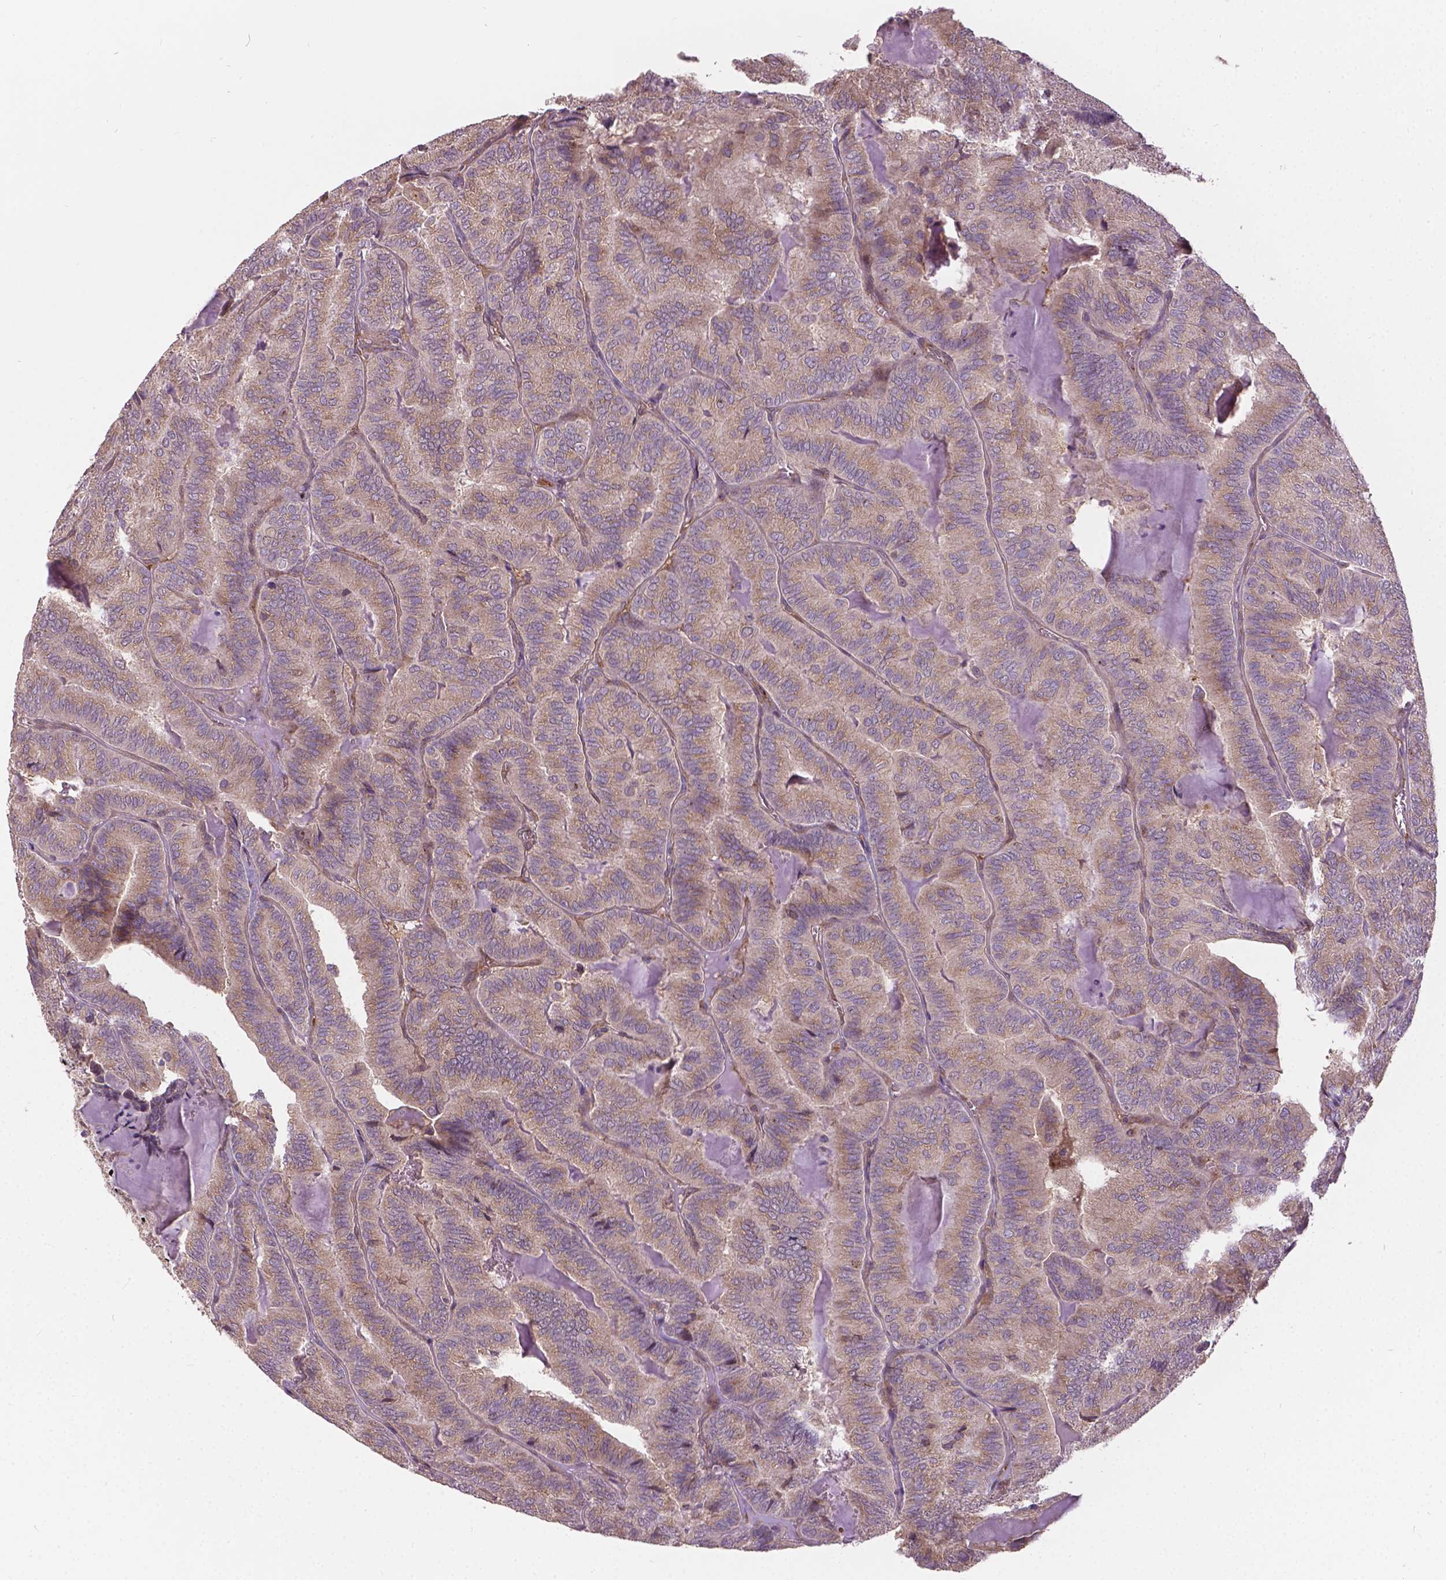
{"staining": {"intensity": "weak", "quantity": ">75%", "location": "cytoplasmic/membranous"}, "tissue": "thyroid cancer", "cell_type": "Tumor cells", "image_type": "cancer", "snomed": [{"axis": "morphology", "description": "Papillary adenocarcinoma, NOS"}, {"axis": "topography", "description": "Thyroid gland"}], "caption": "Weak cytoplasmic/membranous staining for a protein is identified in about >75% of tumor cells of thyroid cancer (papillary adenocarcinoma) using IHC.", "gene": "MZT1", "patient": {"sex": "female", "age": 75}}